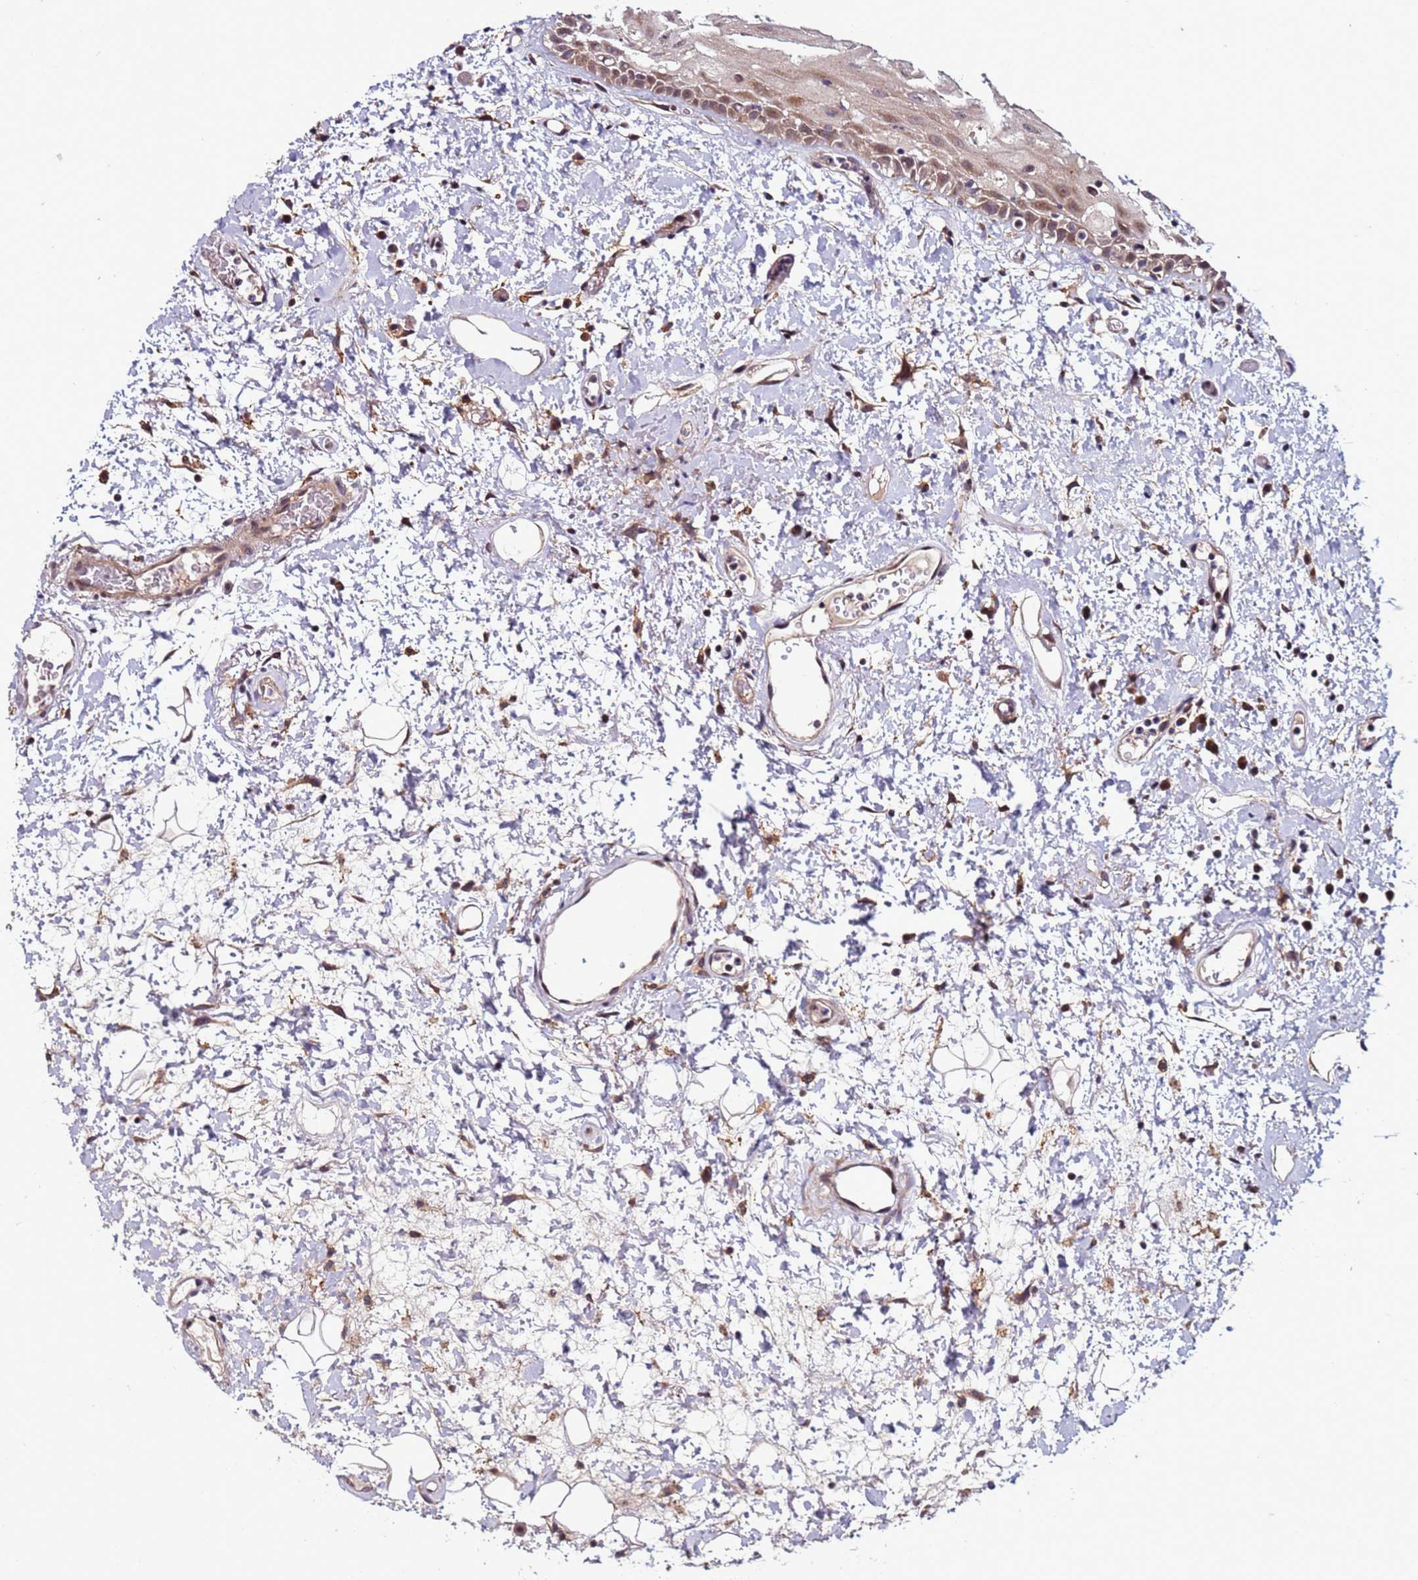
{"staining": {"intensity": "moderate", "quantity": "25%-75%", "location": "cytoplasmic/membranous"}, "tissue": "oral mucosa", "cell_type": "Squamous epithelial cells", "image_type": "normal", "snomed": [{"axis": "morphology", "description": "Normal tissue, NOS"}, {"axis": "topography", "description": "Oral tissue"}], "caption": "Oral mucosa stained with immunohistochemistry (IHC) demonstrates moderate cytoplasmic/membranous positivity in approximately 25%-75% of squamous epithelial cells.", "gene": "GAREM1", "patient": {"sex": "female", "age": 76}}